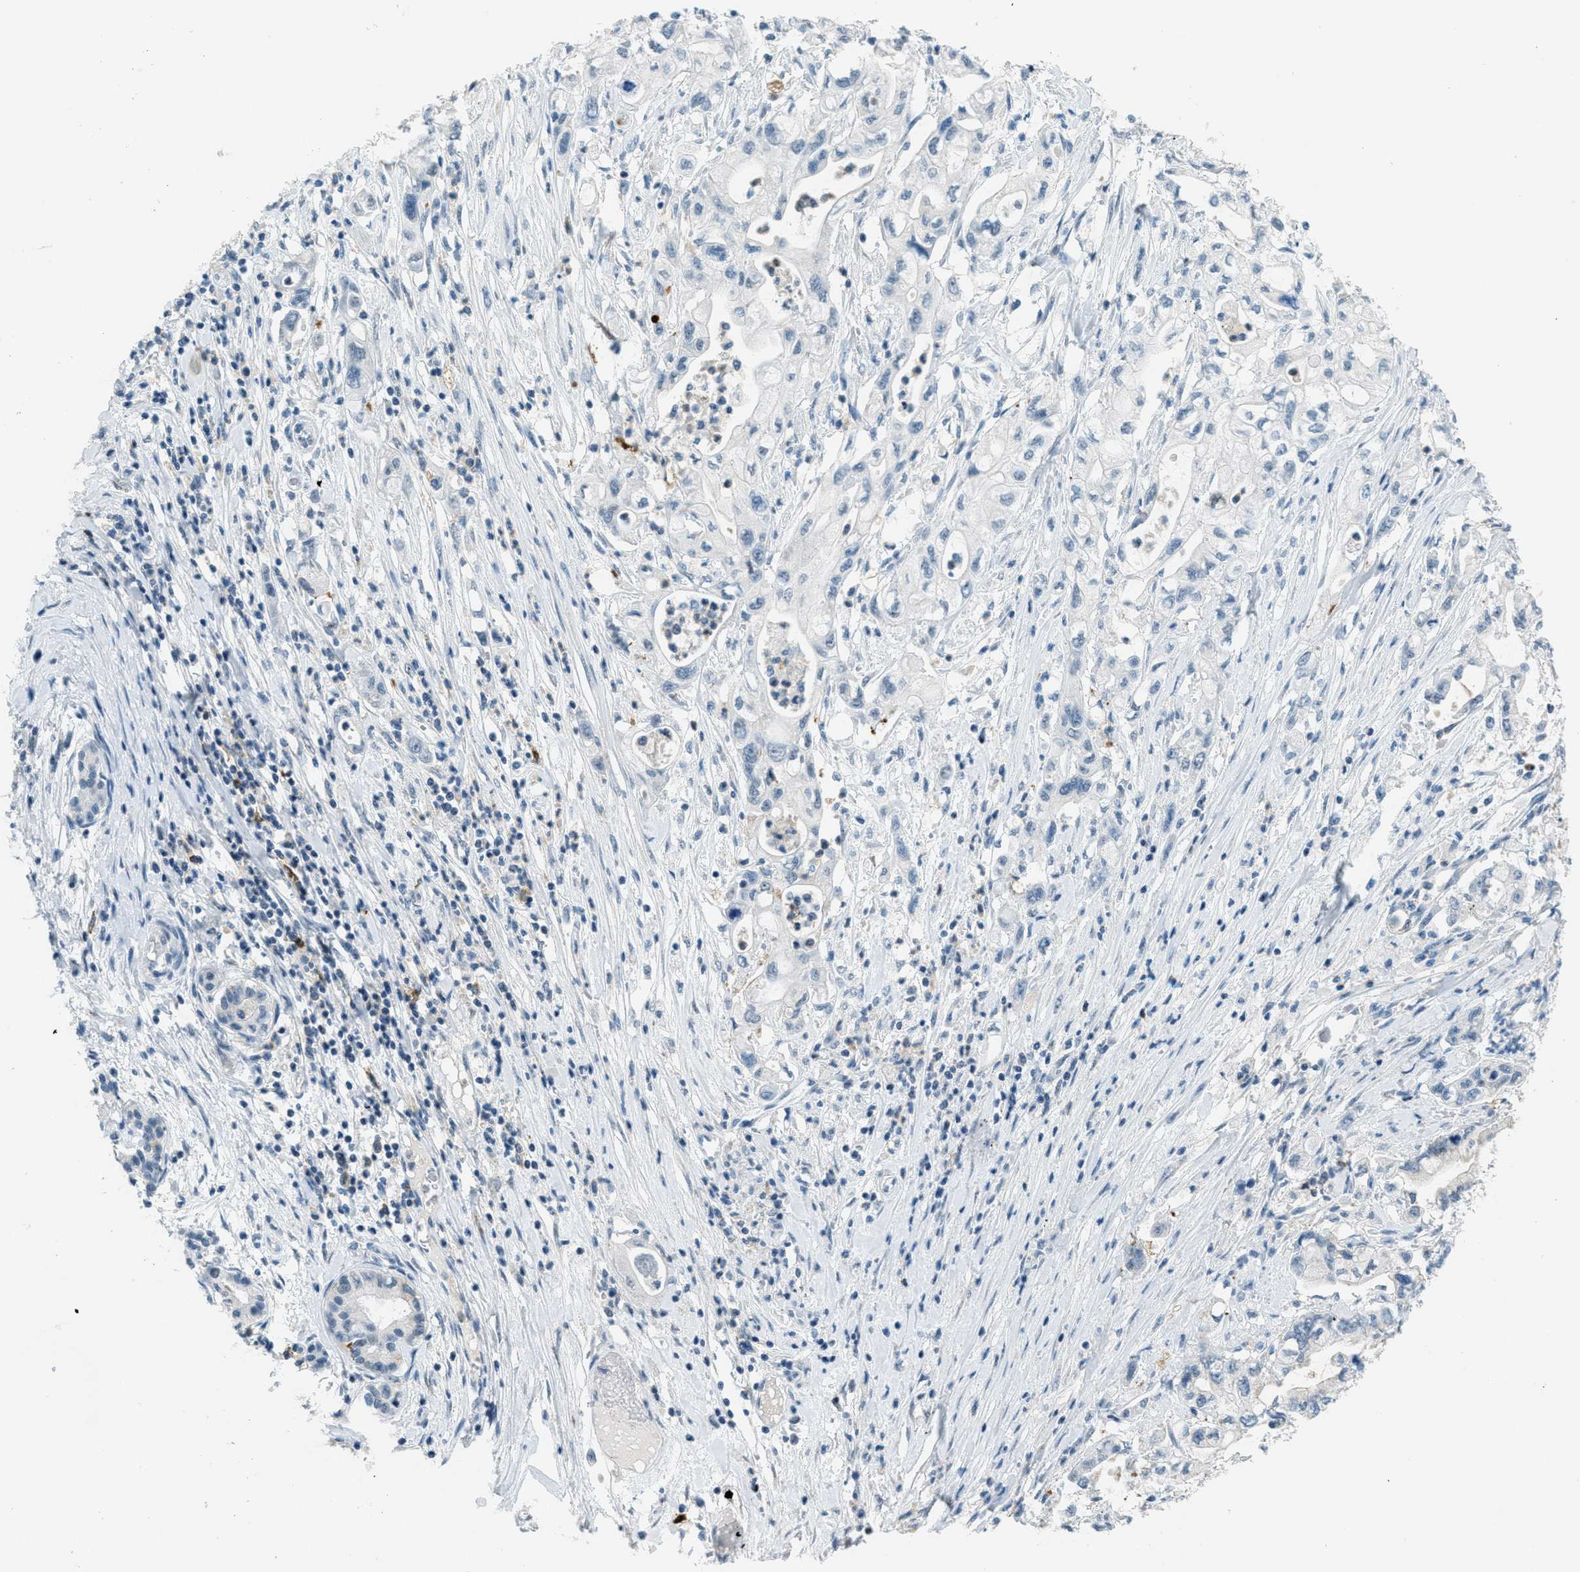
{"staining": {"intensity": "negative", "quantity": "none", "location": "none"}, "tissue": "pancreatic cancer", "cell_type": "Tumor cells", "image_type": "cancer", "snomed": [{"axis": "morphology", "description": "Adenocarcinoma, NOS"}, {"axis": "topography", "description": "Pancreas"}], "caption": "Human pancreatic adenocarcinoma stained for a protein using immunohistochemistry (IHC) displays no expression in tumor cells.", "gene": "FYN", "patient": {"sex": "male", "age": 79}}